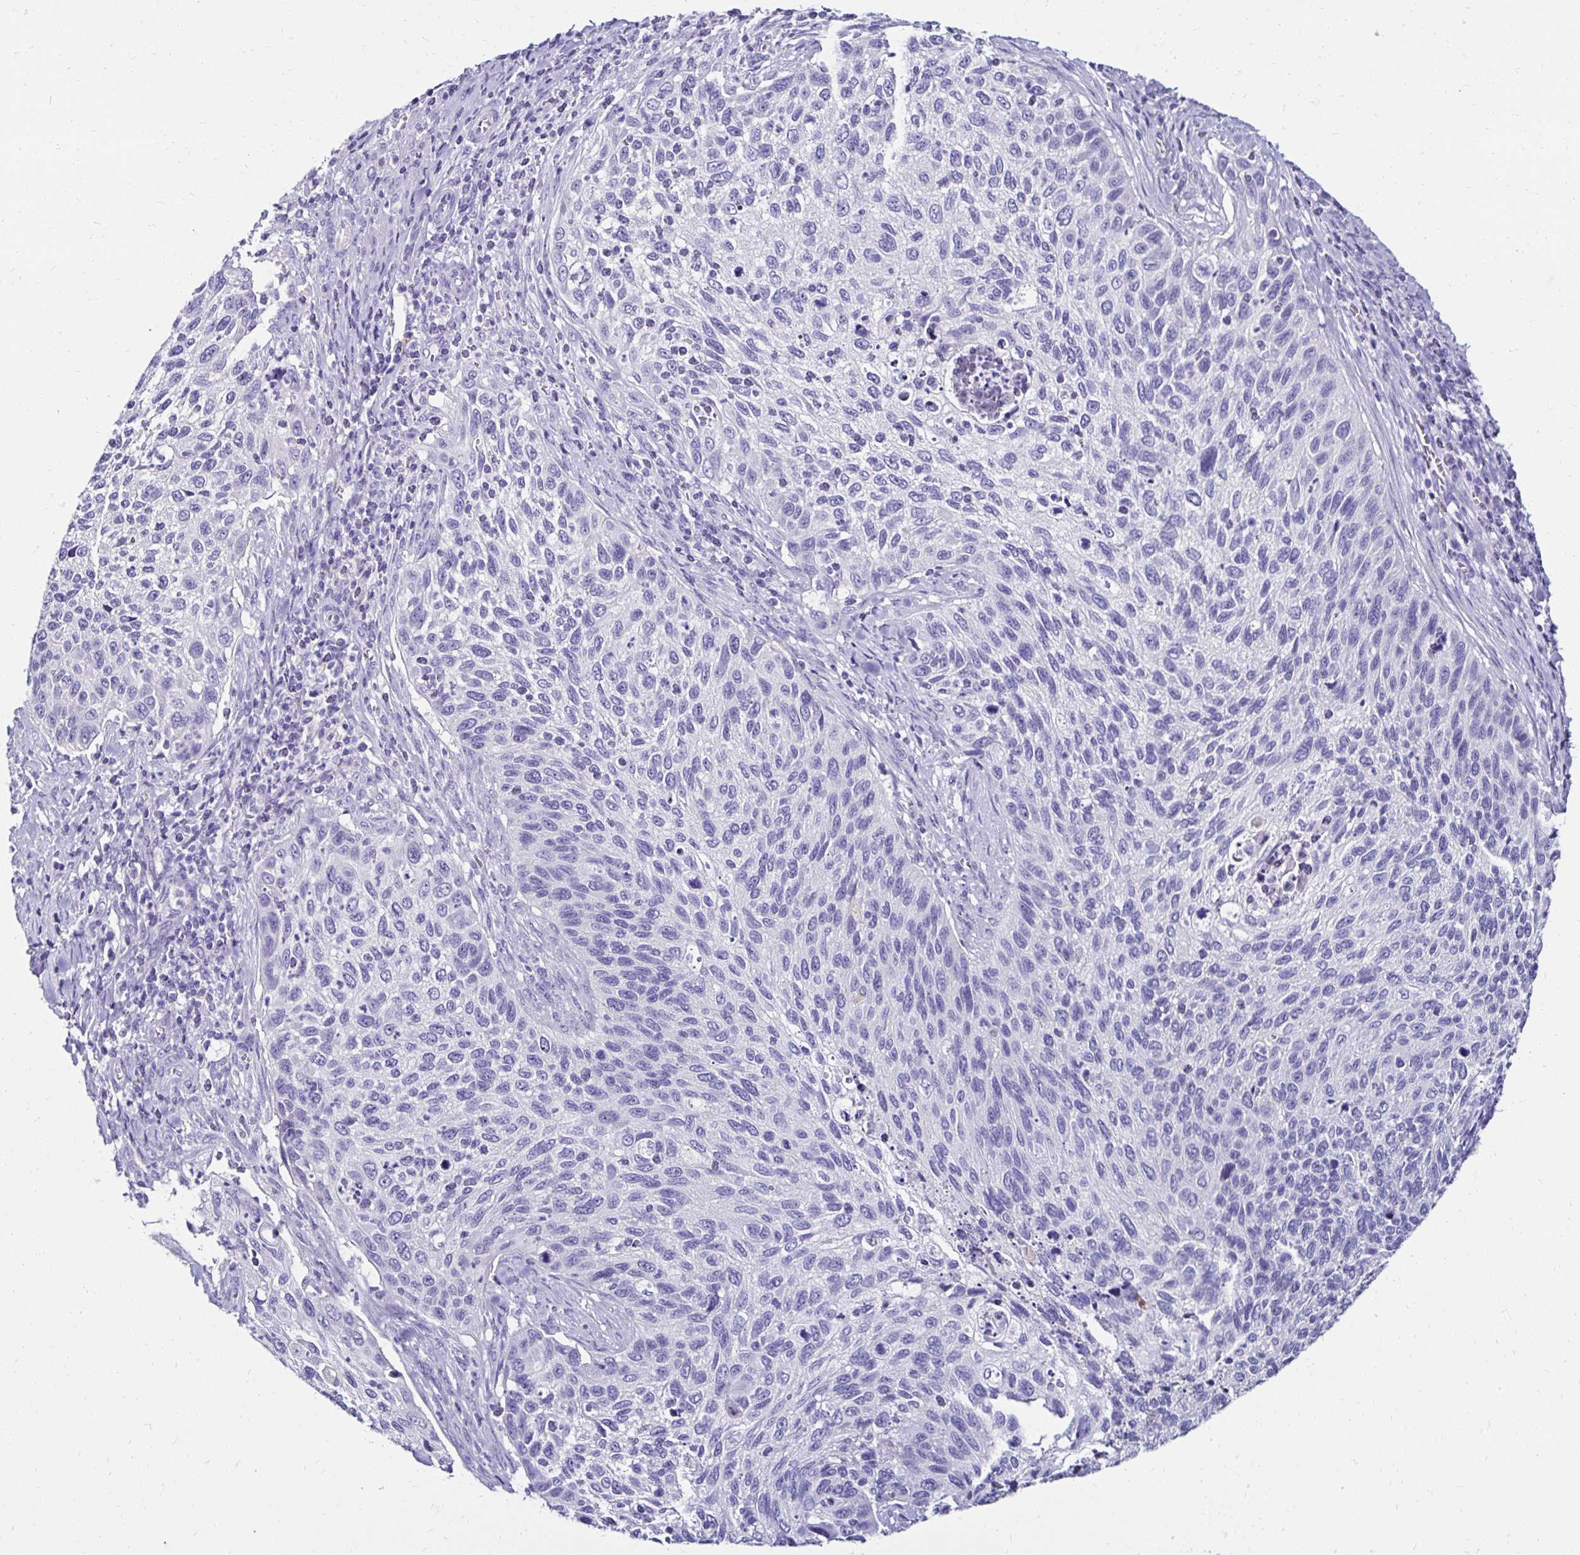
{"staining": {"intensity": "negative", "quantity": "none", "location": "none"}, "tissue": "cervical cancer", "cell_type": "Tumor cells", "image_type": "cancer", "snomed": [{"axis": "morphology", "description": "Squamous cell carcinoma, NOS"}, {"axis": "topography", "description": "Cervix"}], "caption": "This histopathology image is of cervical cancer stained with immunohistochemistry to label a protein in brown with the nuclei are counter-stained blue. There is no expression in tumor cells. Brightfield microscopy of immunohistochemistry (IHC) stained with DAB (3,3'-diaminobenzidine) (brown) and hematoxylin (blue), captured at high magnification.", "gene": "KCNT1", "patient": {"sex": "female", "age": 70}}